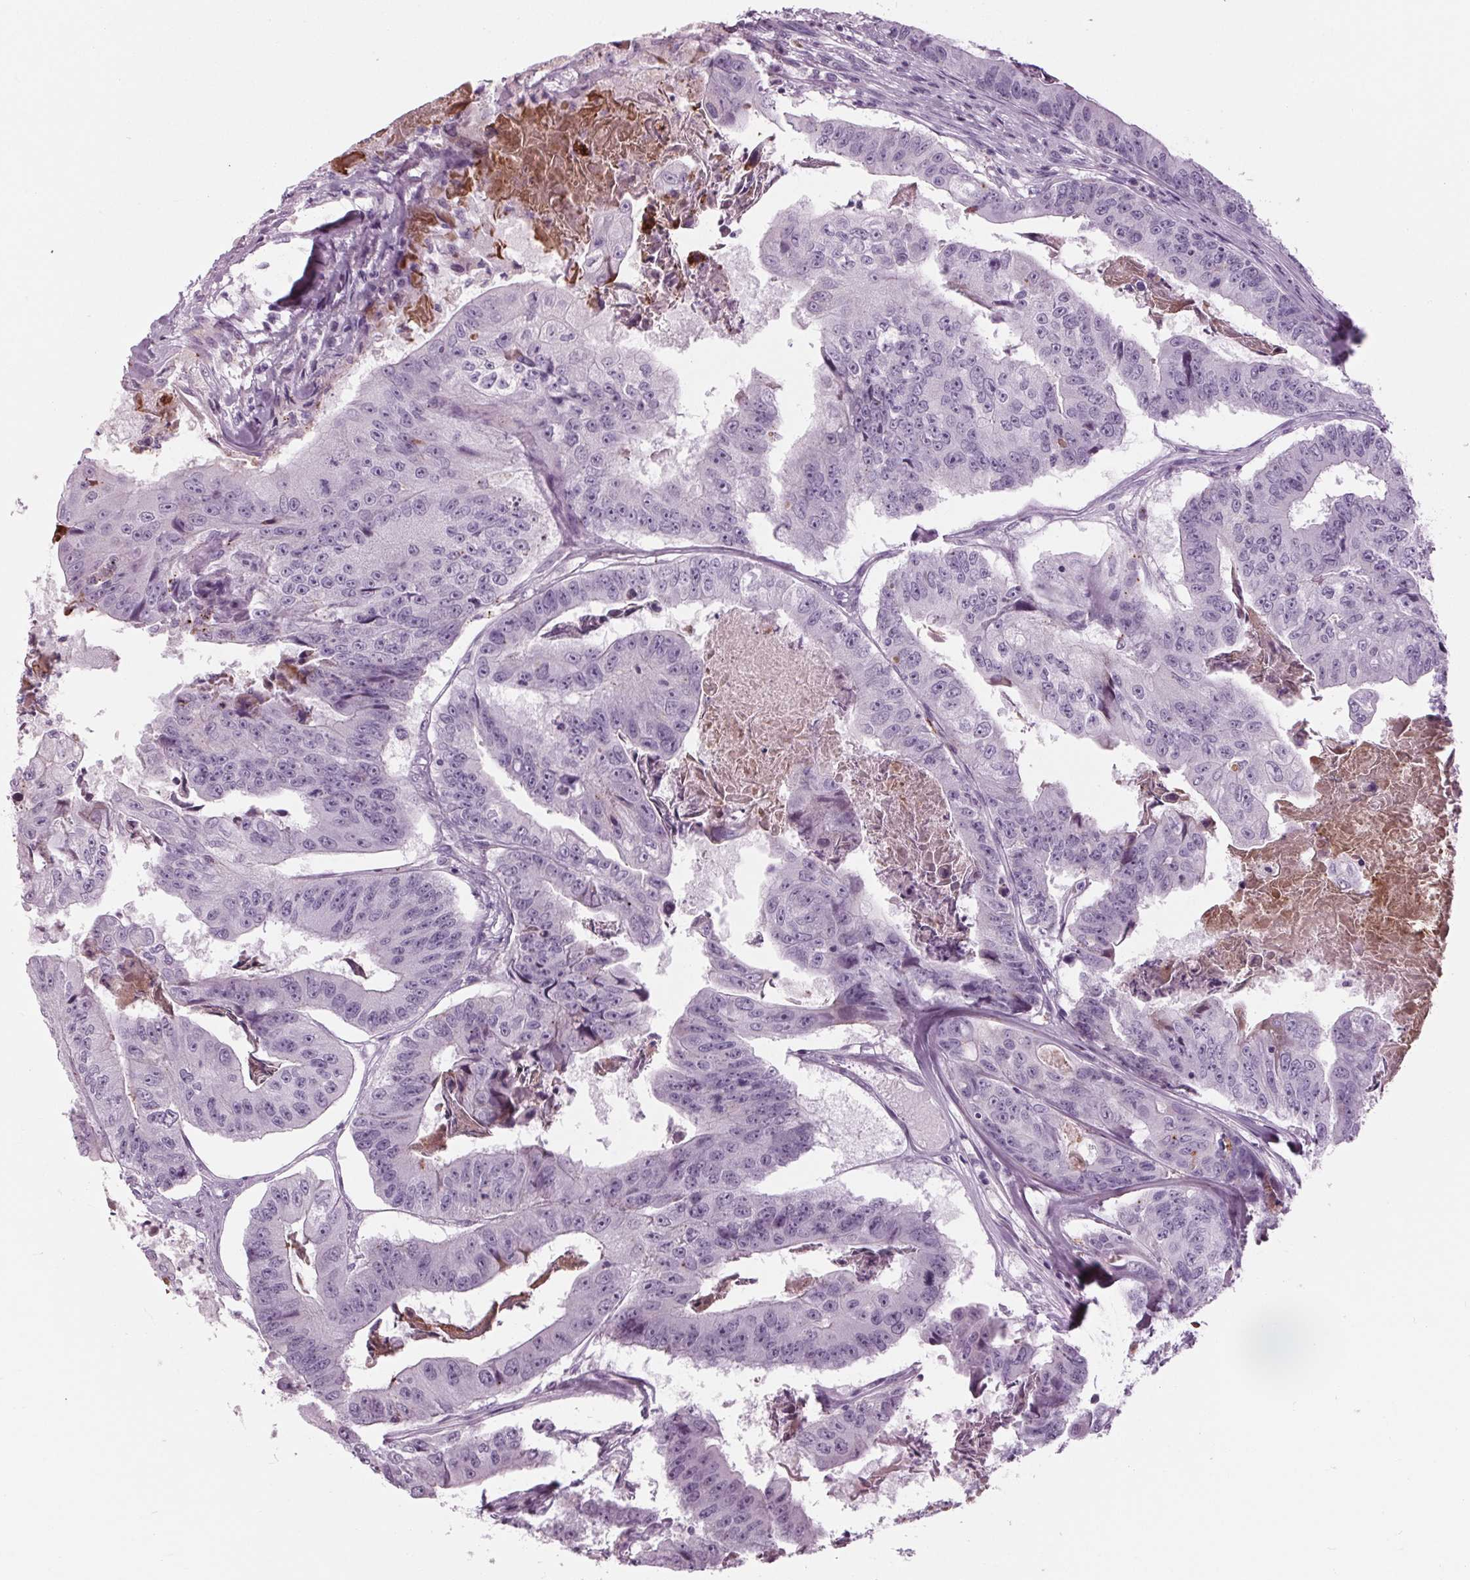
{"staining": {"intensity": "negative", "quantity": "none", "location": "none"}, "tissue": "colorectal cancer", "cell_type": "Tumor cells", "image_type": "cancer", "snomed": [{"axis": "morphology", "description": "Adenocarcinoma, NOS"}, {"axis": "topography", "description": "Colon"}], "caption": "A histopathology image of human adenocarcinoma (colorectal) is negative for staining in tumor cells. (DAB (3,3'-diaminobenzidine) immunohistochemistry (IHC) with hematoxylin counter stain).", "gene": "CYP3A43", "patient": {"sex": "female", "age": 67}}